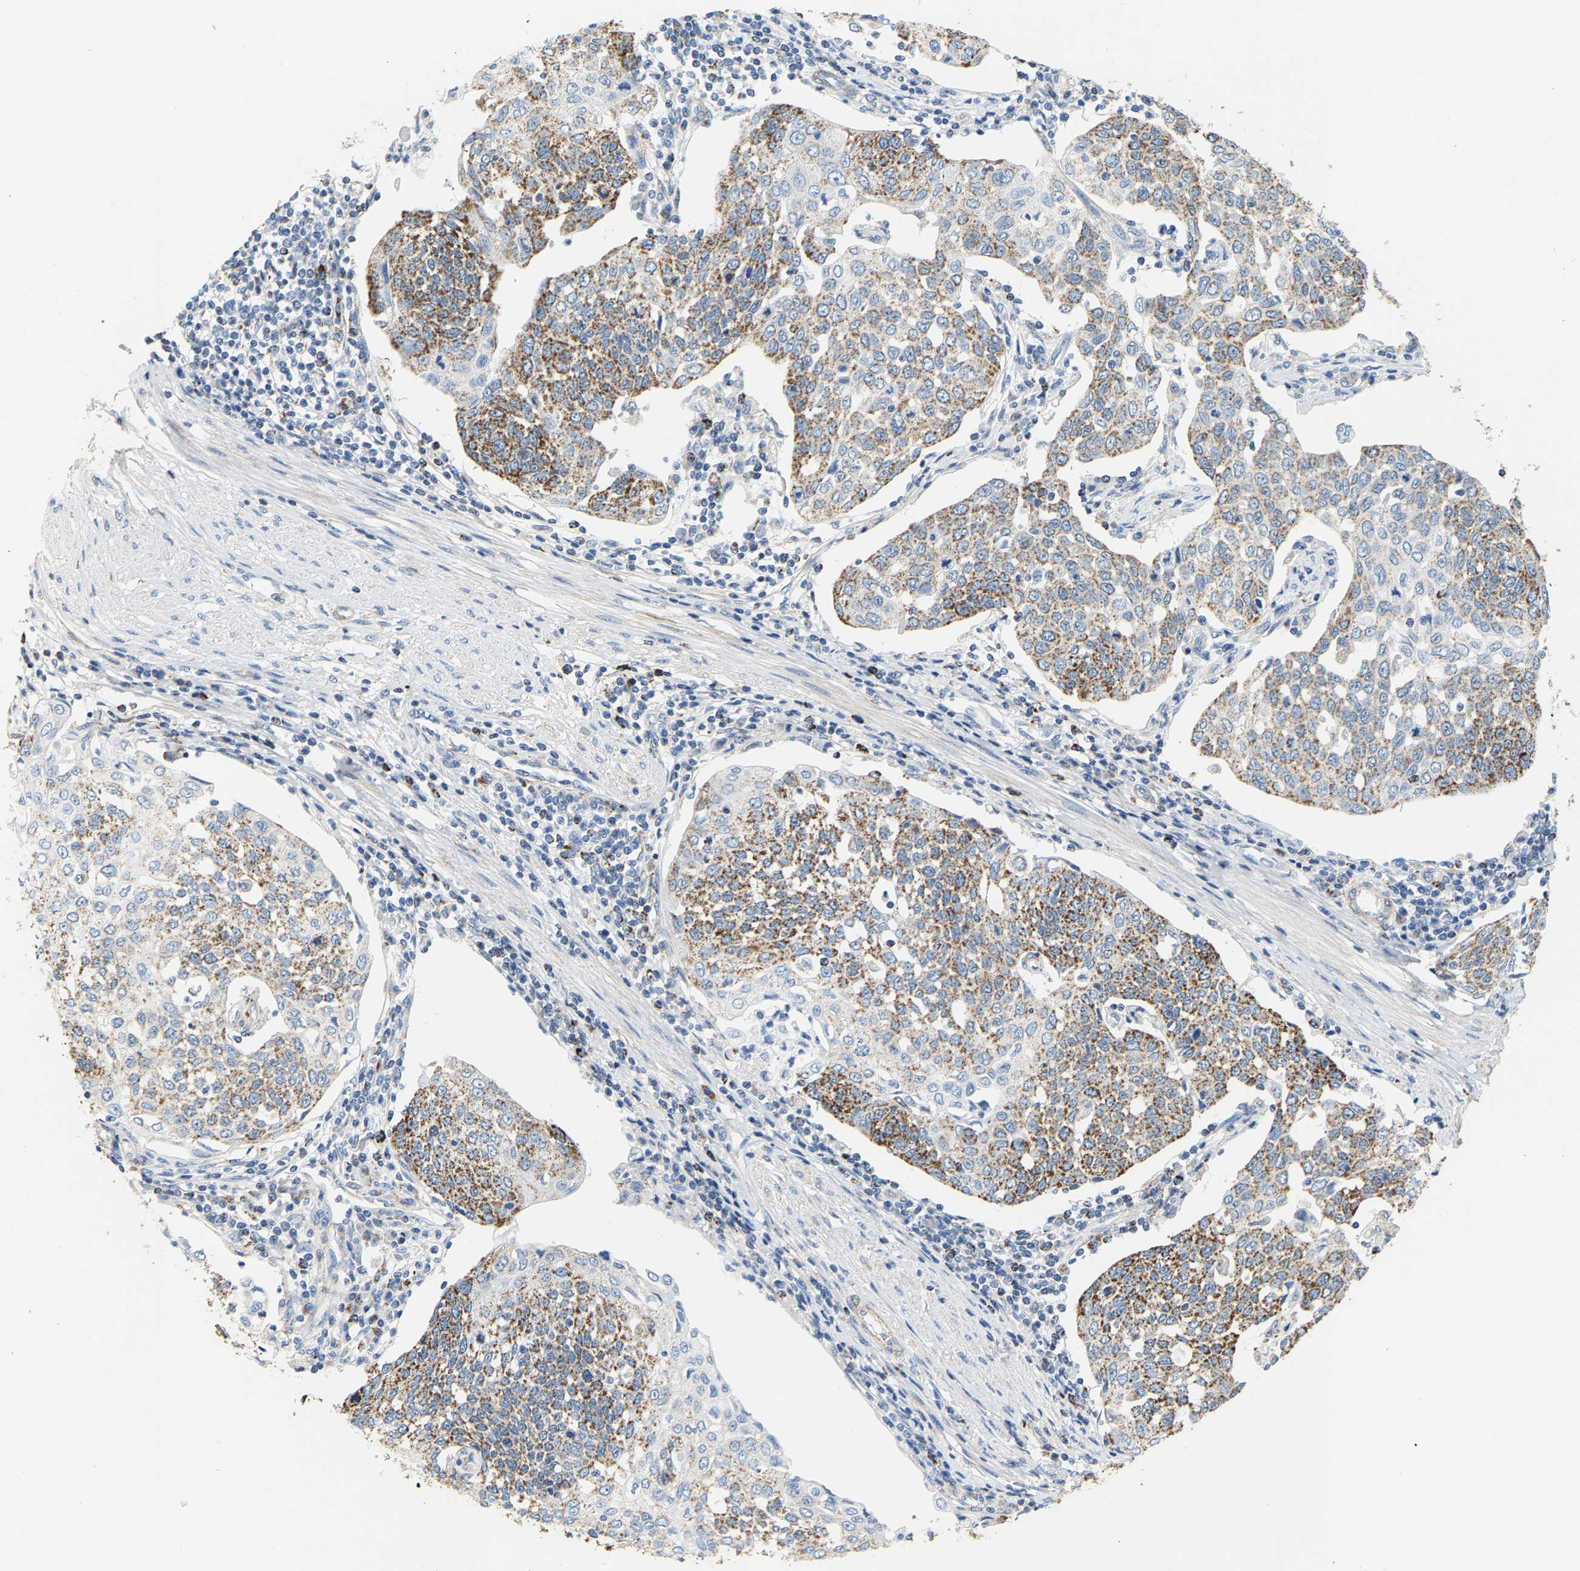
{"staining": {"intensity": "moderate", "quantity": "25%-75%", "location": "cytoplasmic/membranous"}, "tissue": "cervical cancer", "cell_type": "Tumor cells", "image_type": "cancer", "snomed": [{"axis": "morphology", "description": "Squamous cell carcinoma, NOS"}, {"axis": "topography", "description": "Cervix"}], "caption": "Tumor cells demonstrate medium levels of moderate cytoplasmic/membranous staining in approximately 25%-75% of cells in human squamous cell carcinoma (cervical).", "gene": "SHMT2", "patient": {"sex": "female", "age": 34}}